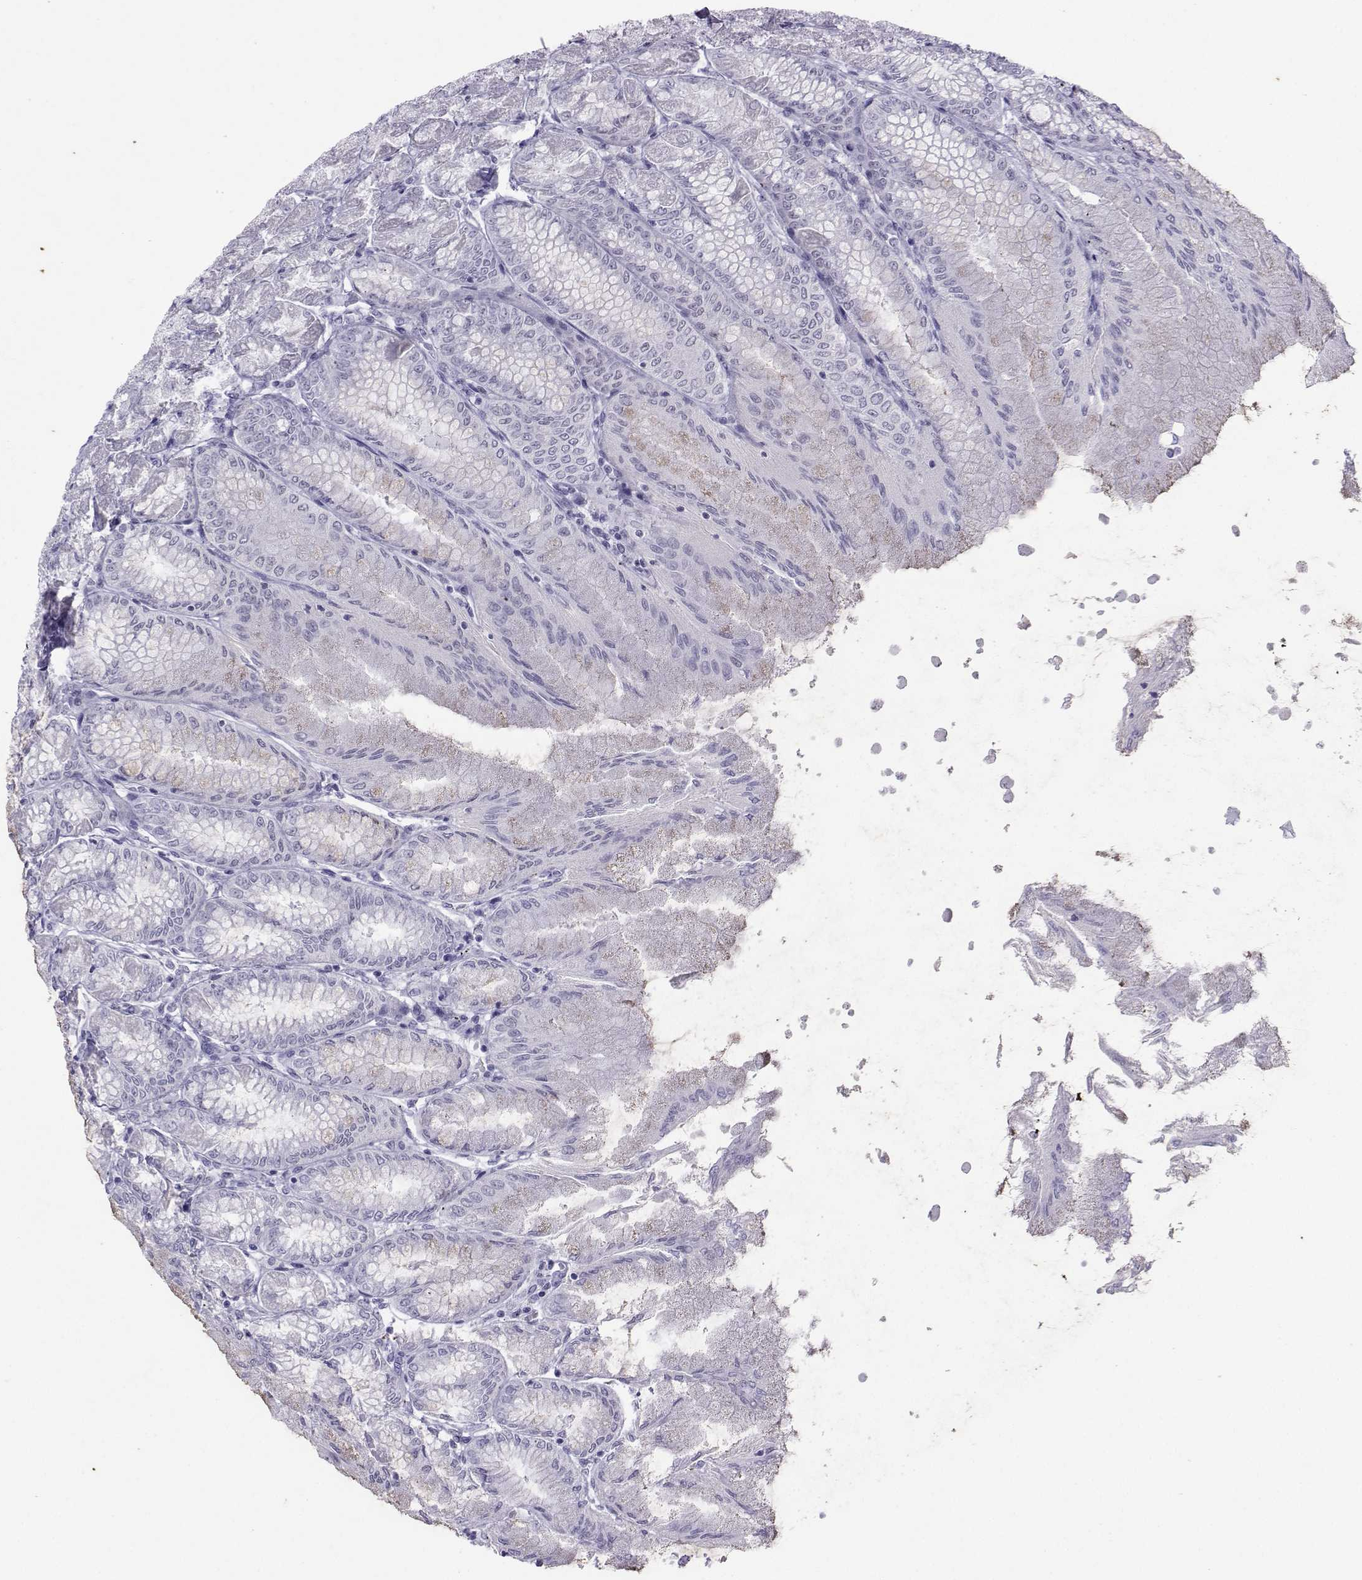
{"staining": {"intensity": "negative", "quantity": "none", "location": "none"}, "tissue": "stomach", "cell_type": "Glandular cells", "image_type": "normal", "snomed": [{"axis": "morphology", "description": "Normal tissue, NOS"}, {"axis": "topography", "description": "Stomach, upper"}], "caption": "Glandular cells are negative for brown protein staining in unremarkable stomach.", "gene": "LORICRIN", "patient": {"sex": "male", "age": 60}}